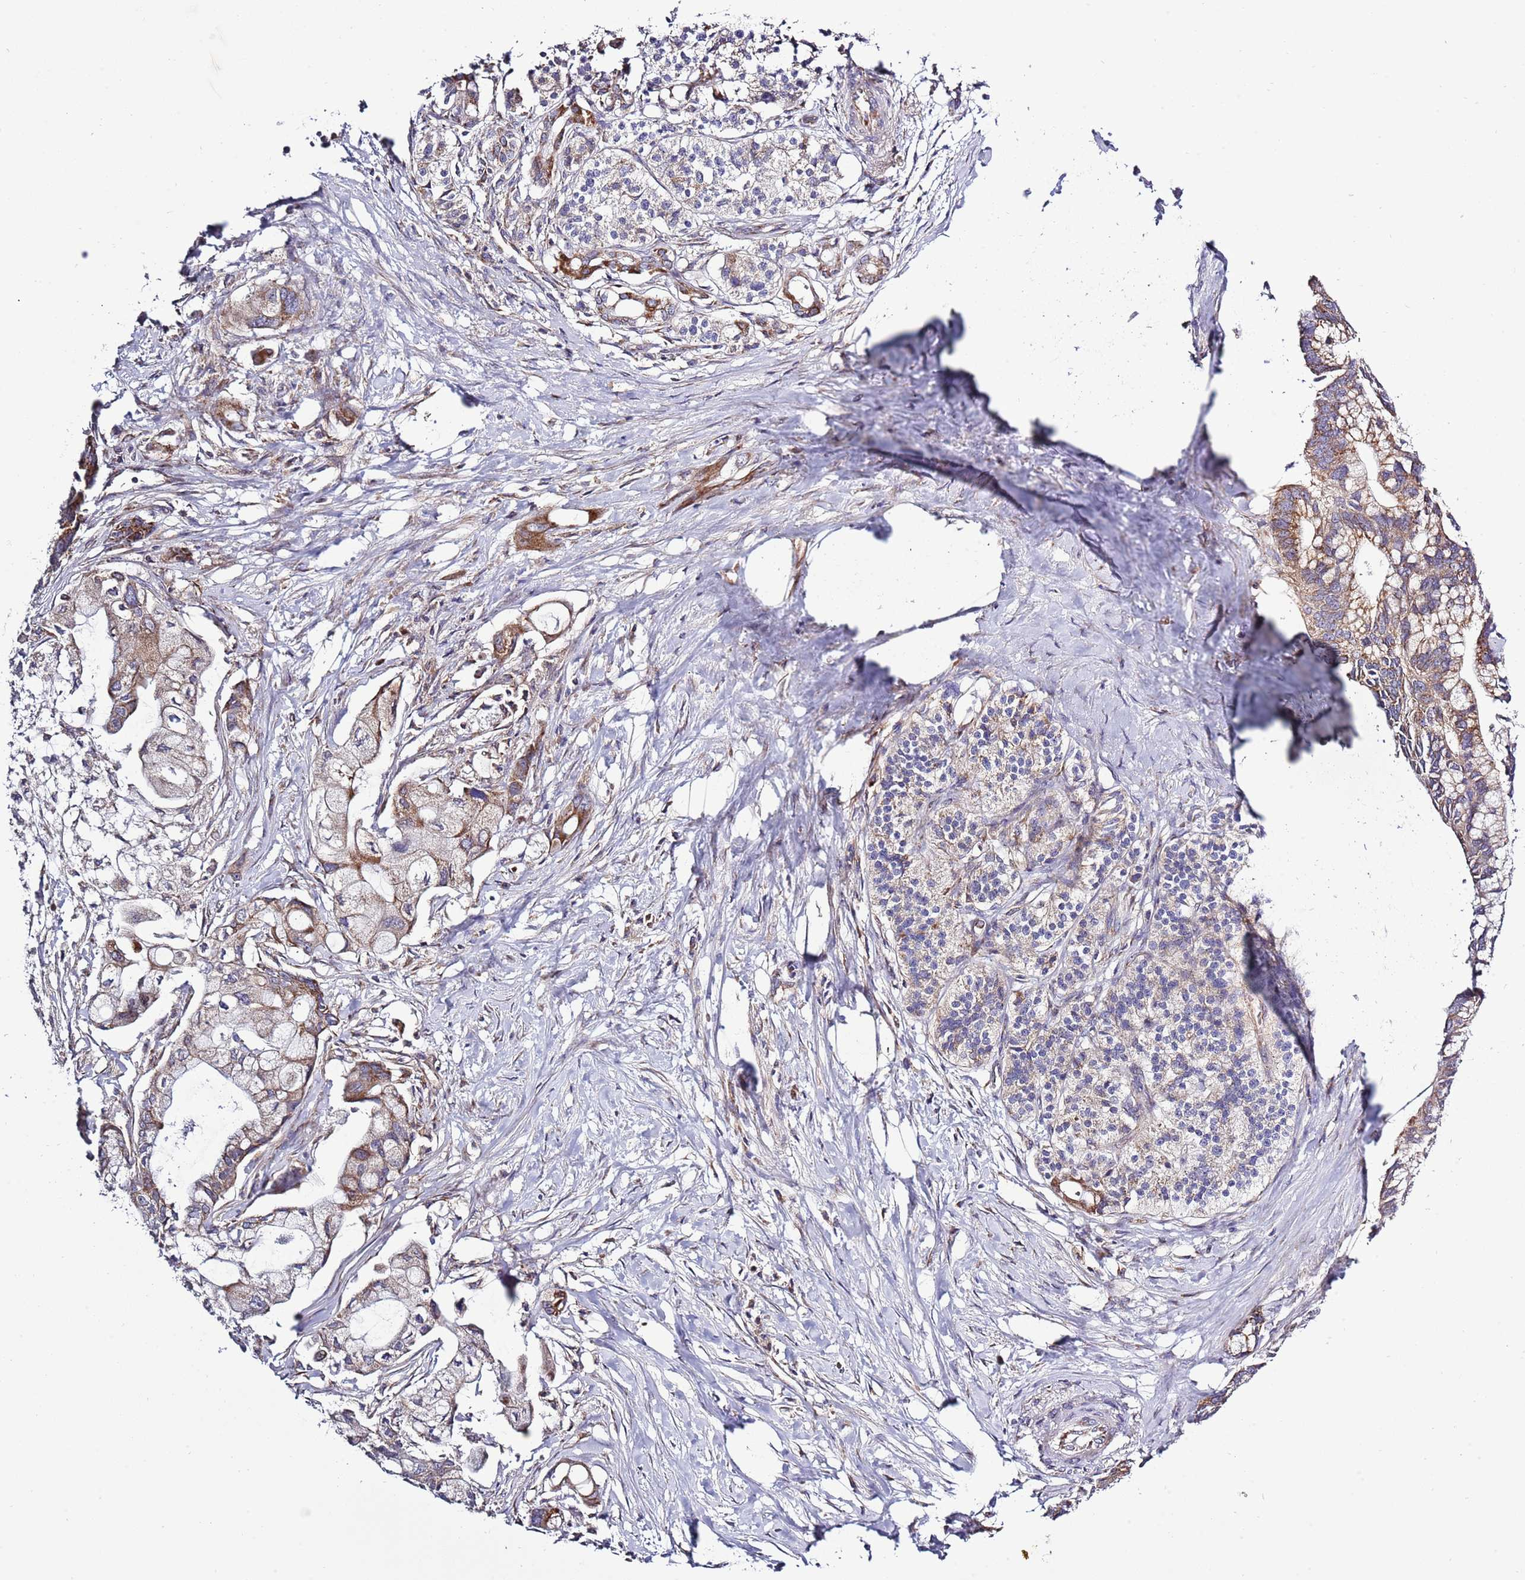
{"staining": {"intensity": "moderate", "quantity": "25%-75%", "location": "cytoplasmic/membranous"}, "tissue": "pancreatic cancer", "cell_type": "Tumor cells", "image_type": "cancer", "snomed": [{"axis": "morphology", "description": "Adenocarcinoma, NOS"}, {"axis": "topography", "description": "Pancreas"}], "caption": "Pancreatic cancer stained with a protein marker exhibits moderate staining in tumor cells.", "gene": "IRS4", "patient": {"sex": "male", "age": 68}}